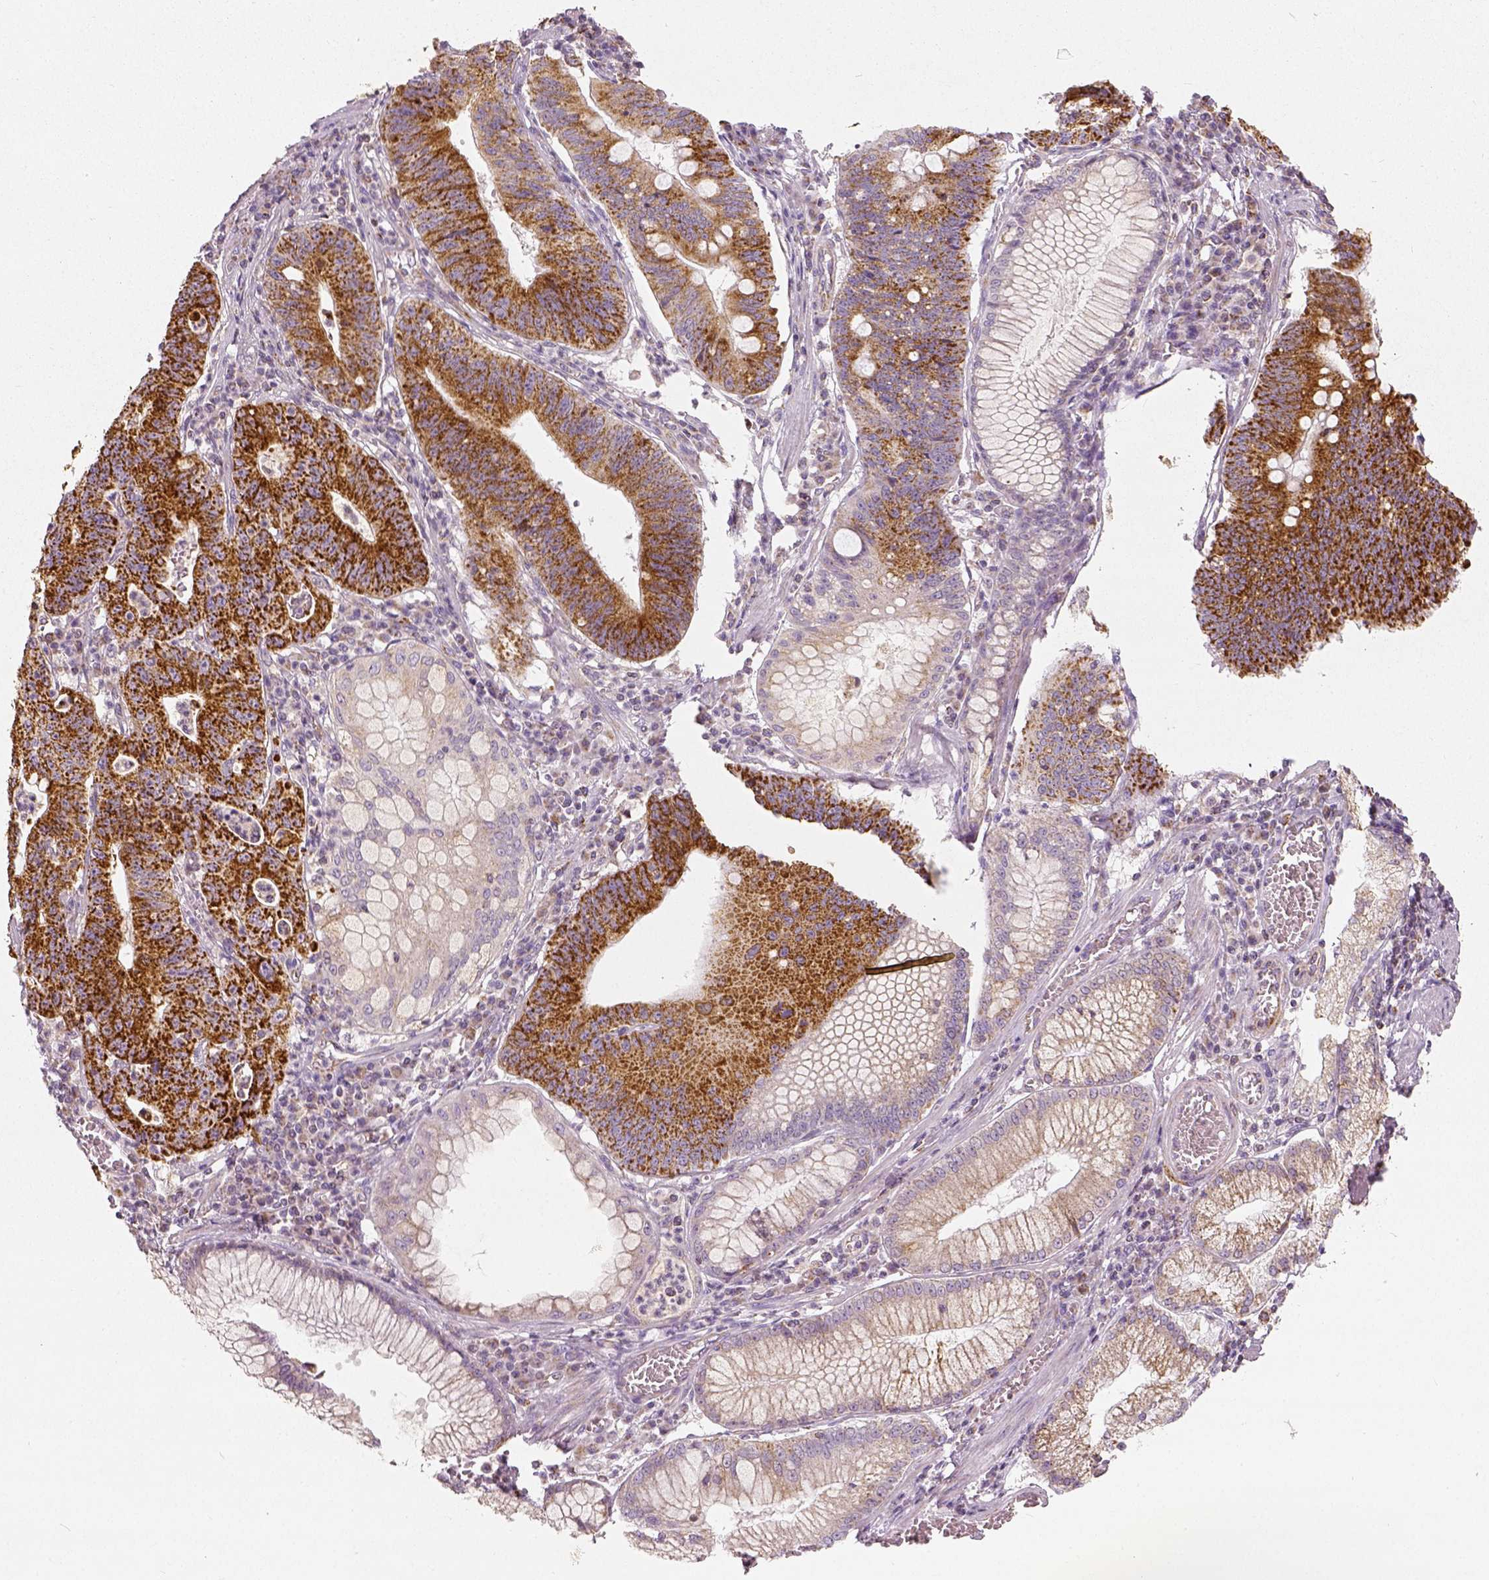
{"staining": {"intensity": "strong", "quantity": "25%-75%", "location": "cytoplasmic/membranous"}, "tissue": "stomach cancer", "cell_type": "Tumor cells", "image_type": "cancer", "snomed": [{"axis": "morphology", "description": "Adenocarcinoma, NOS"}, {"axis": "topography", "description": "Stomach"}], "caption": "The immunohistochemical stain shows strong cytoplasmic/membranous positivity in tumor cells of adenocarcinoma (stomach) tissue.", "gene": "PGAM5", "patient": {"sex": "male", "age": 59}}